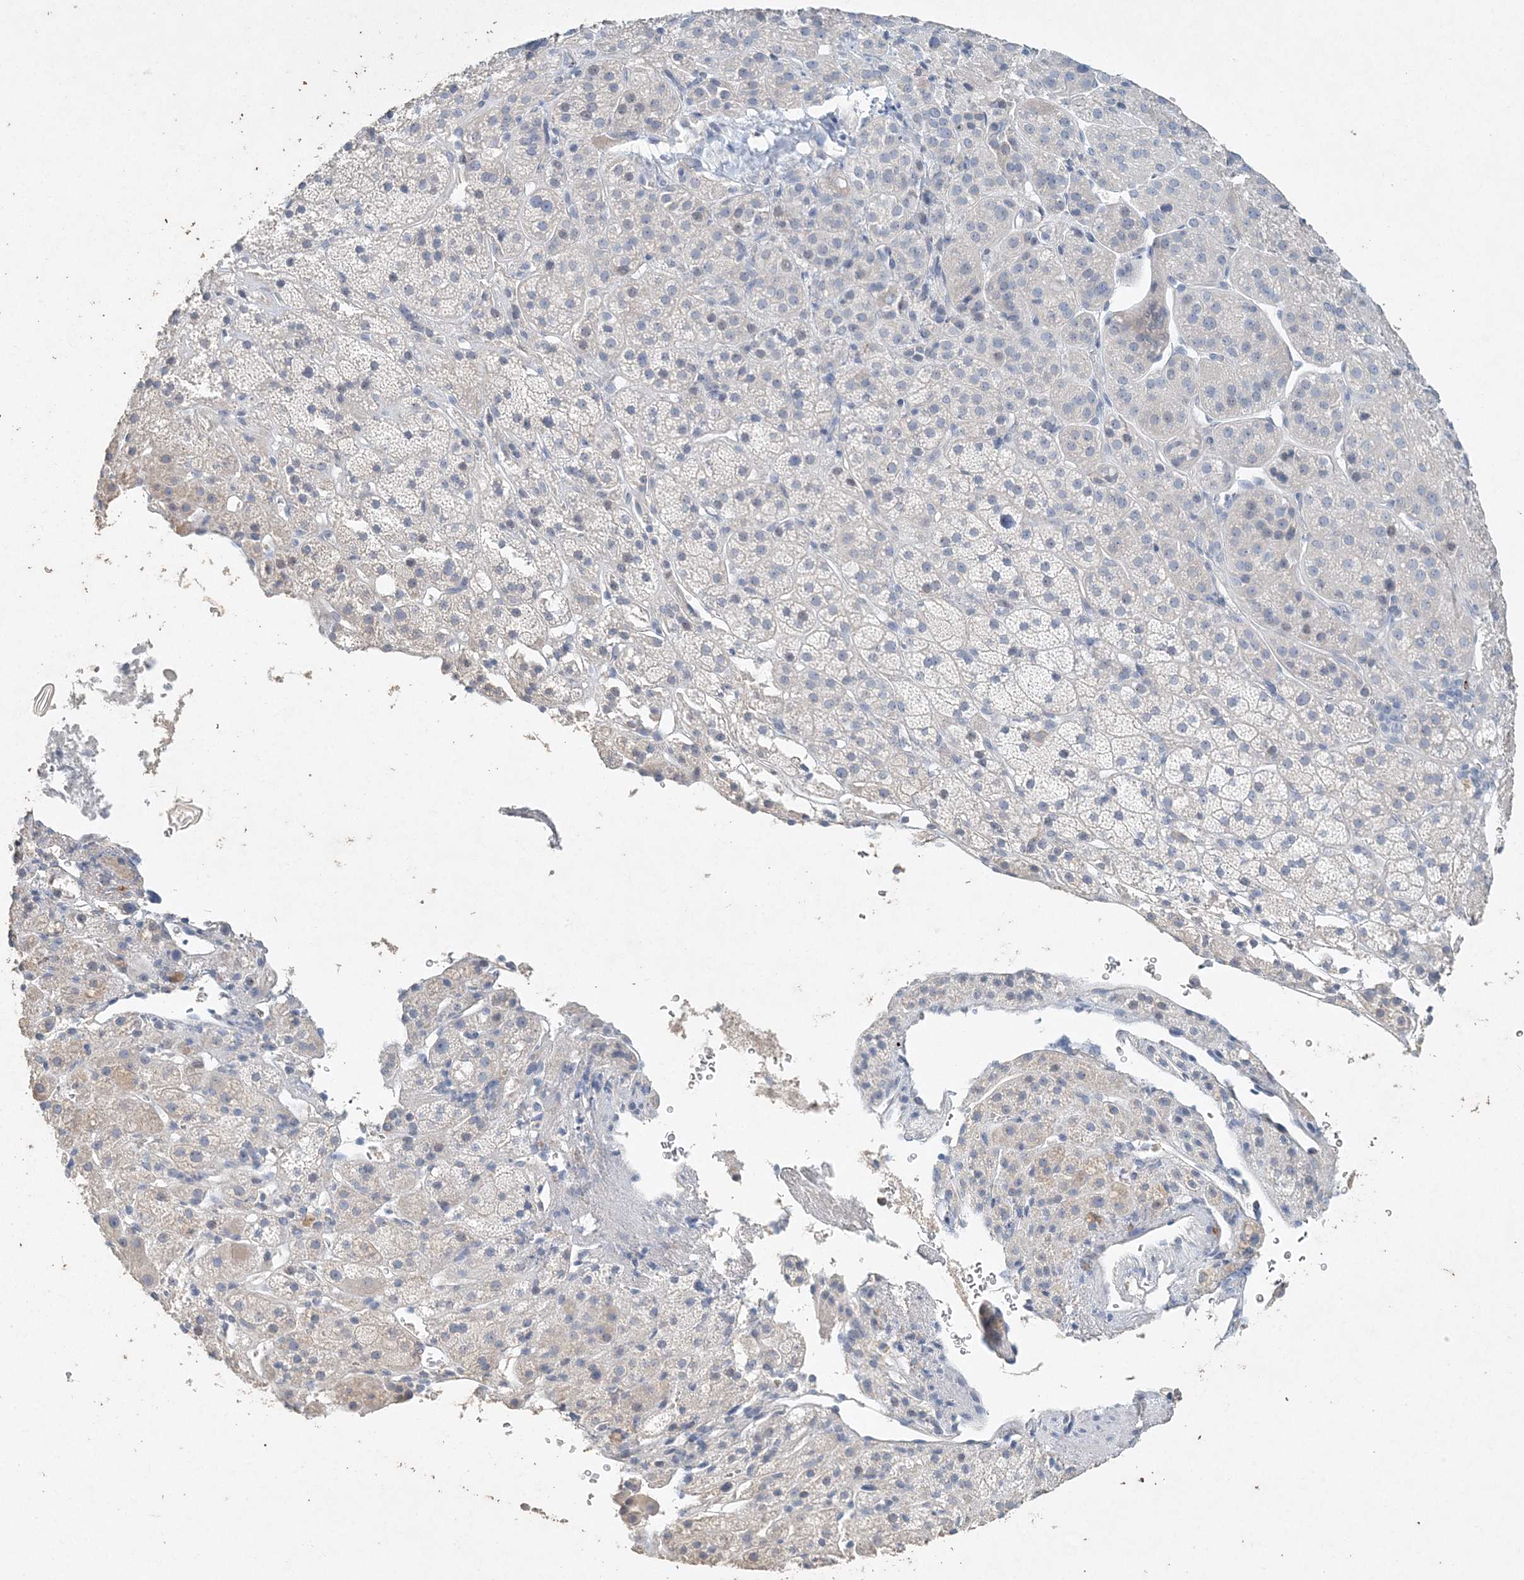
{"staining": {"intensity": "negative", "quantity": "none", "location": "none"}, "tissue": "adrenal gland", "cell_type": "Glandular cells", "image_type": "normal", "snomed": [{"axis": "morphology", "description": "Normal tissue, NOS"}, {"axis": "topography", "description": "Adrenal gland"}], "caption": "This is an IHC histopathology image of unremarkable human adrenal gland. There is no expression in glandular cells.", "gene": "DNAH5", "patient": {"sex": "female", "age": 57}}